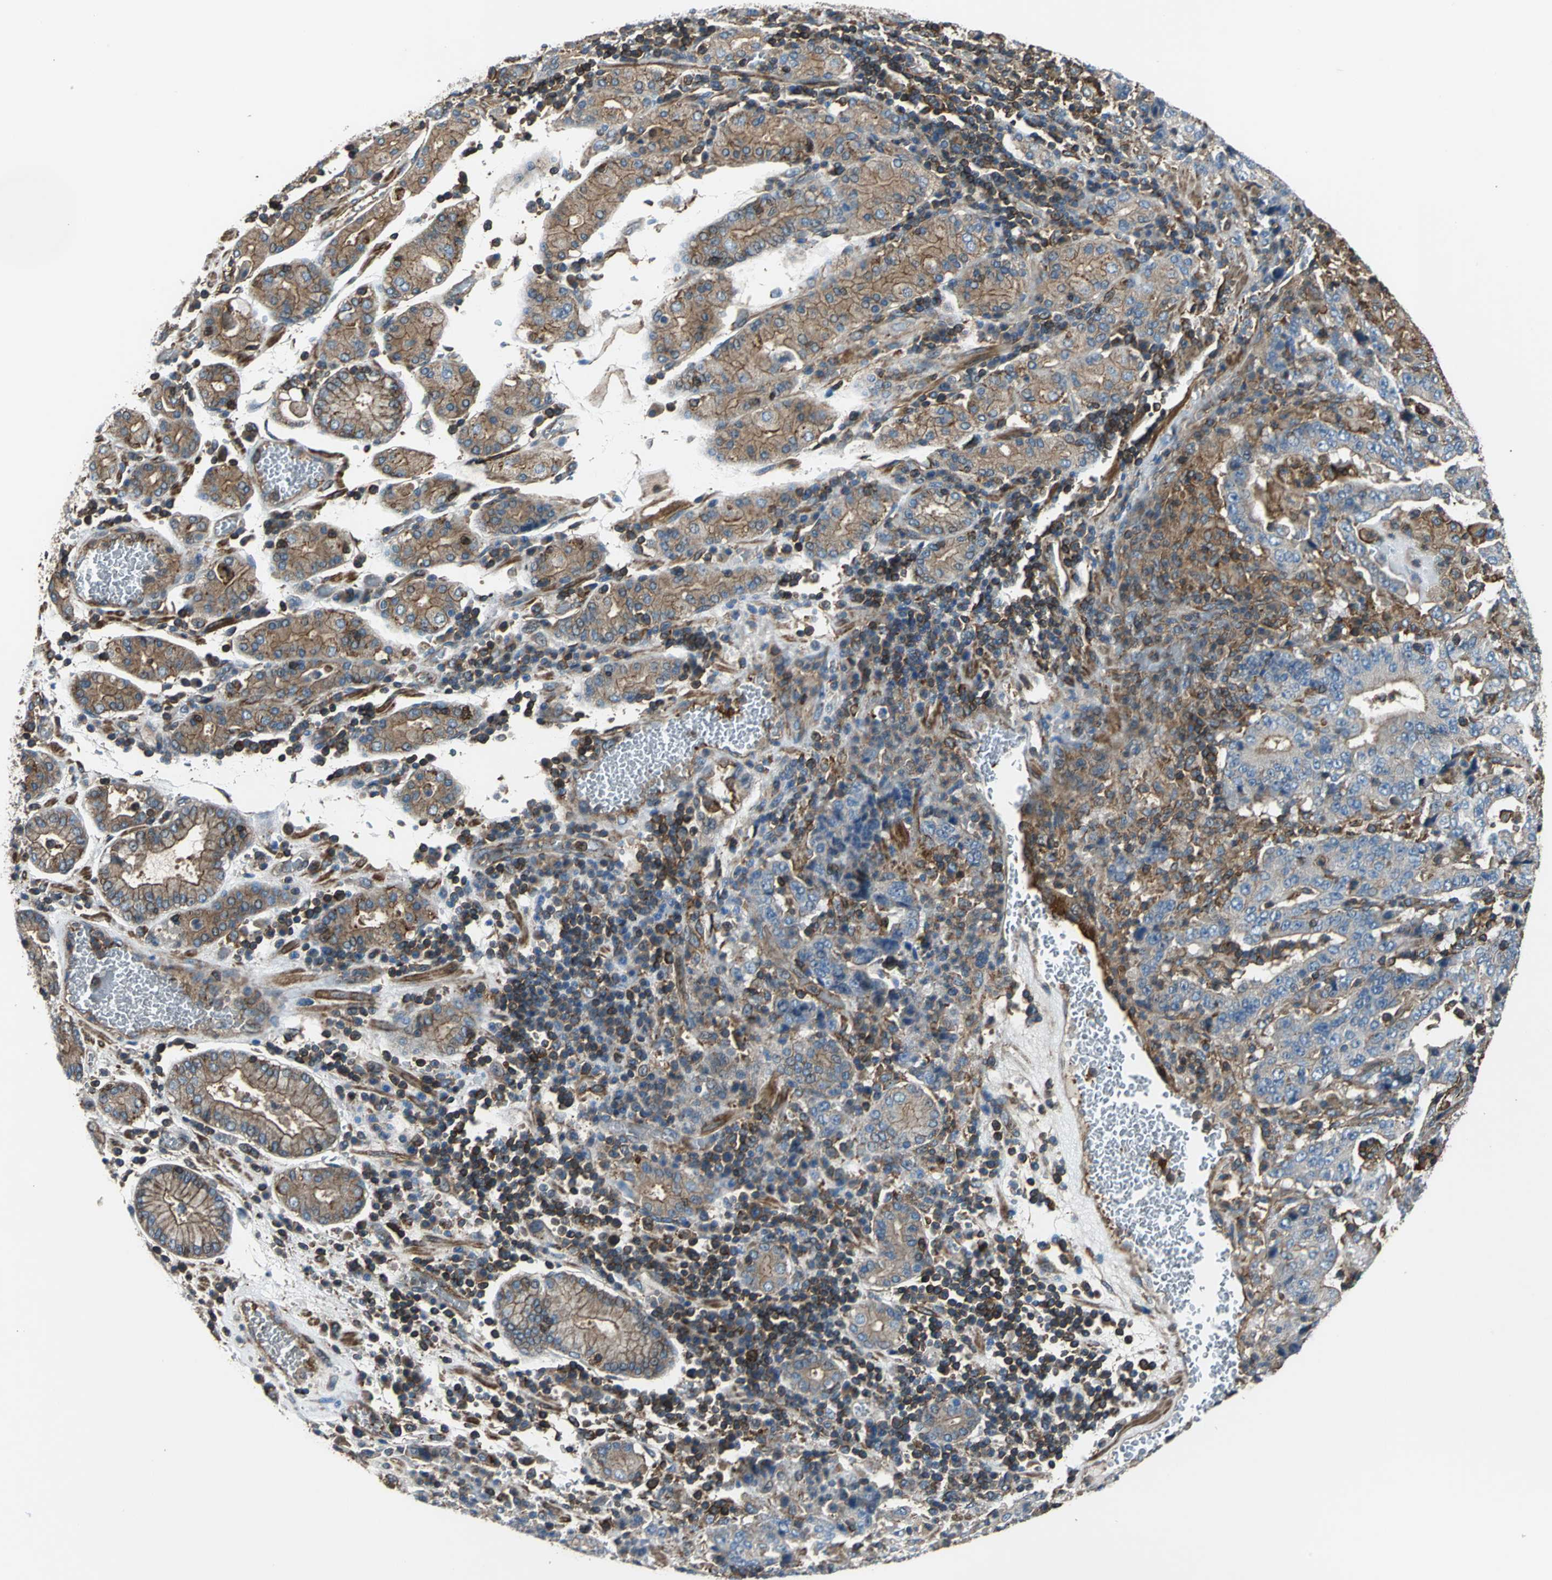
{"staining": {"intensity": "moderate", "quantity": "25%-75%", "location": "cytoplasmic/membranous"}, "tissue": "stomach cancer", "cell_type": "Tumor cells", "image_type": "cancer", "snomed": [{"axis": "morphology", "description": "Normal tissue, NOS"}, {"axis": "morphology", "description": "Adenocarcinoma, NOS"}, {"axis": "topography", "description": "Stomach, upper"}, {"axis": "topography", "description": "Stomach"}], "caption": "Brown immunohistochemical staining in stomach cancer (adenocarcinoma) exhibits moderate cytoplasmic/membranous staining in approximately 25%-75% of tumor cells.", "gene": "PARVA", "patient": {"sex": "male", "age": 59}}